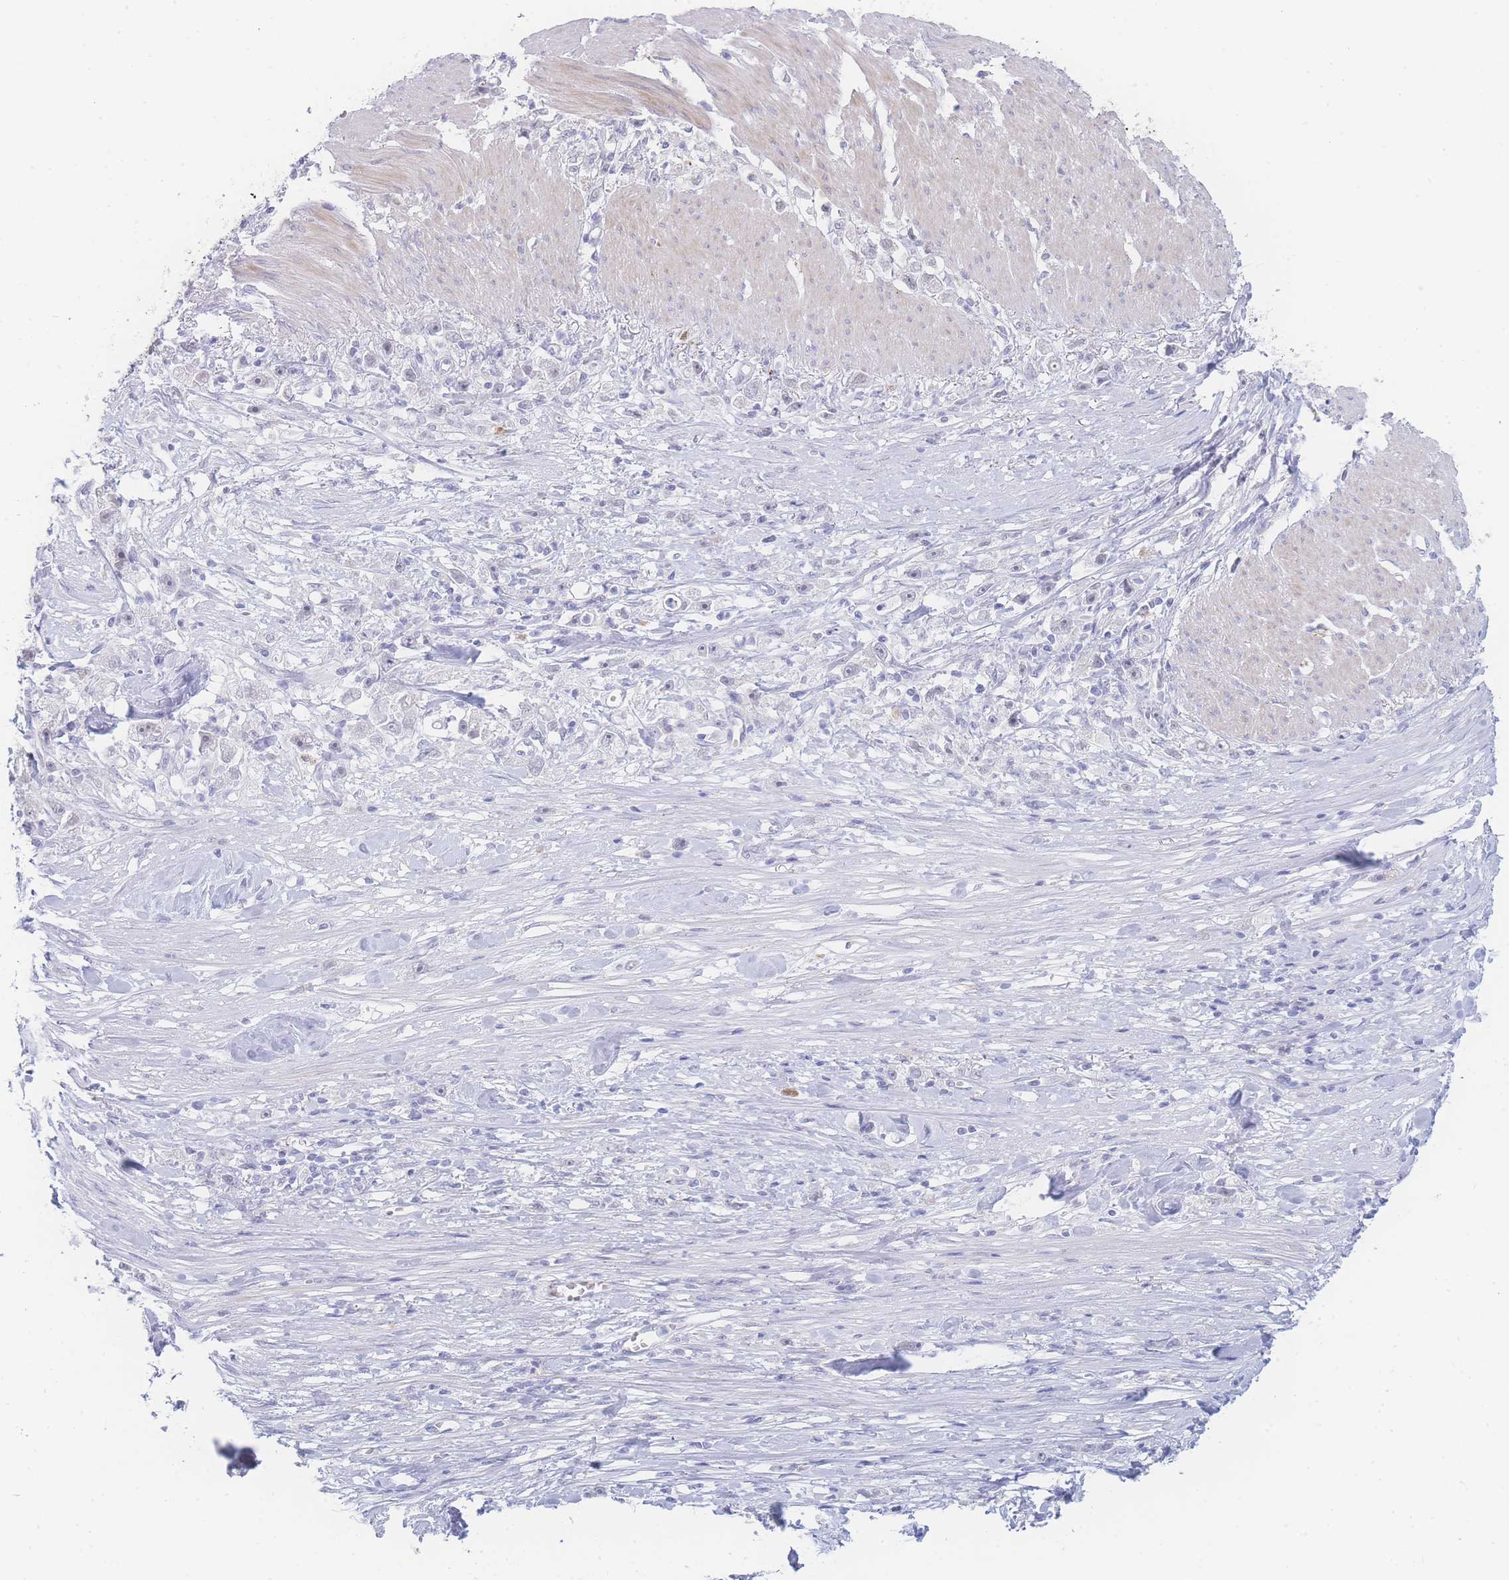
{"staining": {"intensity": "negative", "quantity": "none", "location": "none"}, "tissue": "stomach cancer", "cell_type": "Tumor cells", "image_type": "cancer", "snomed": [{"axis": "morphology", "description": "Adenocarcinoma, NOS"}, {"axis": "topography", "description": "Stomach"}], "caption": "Immunohistochemistry (IHC) photomicrograph of human stomach cancer stained for a protein (brown), which exhibits no staining in tumor cells. Brightfield microscopy of immunohistochemistry stained with DAB (brown) and hematoxylin (blue), captured at high magnification.", "gene": "PRSS22", "patient": {"sex": "female", "age": 59}}